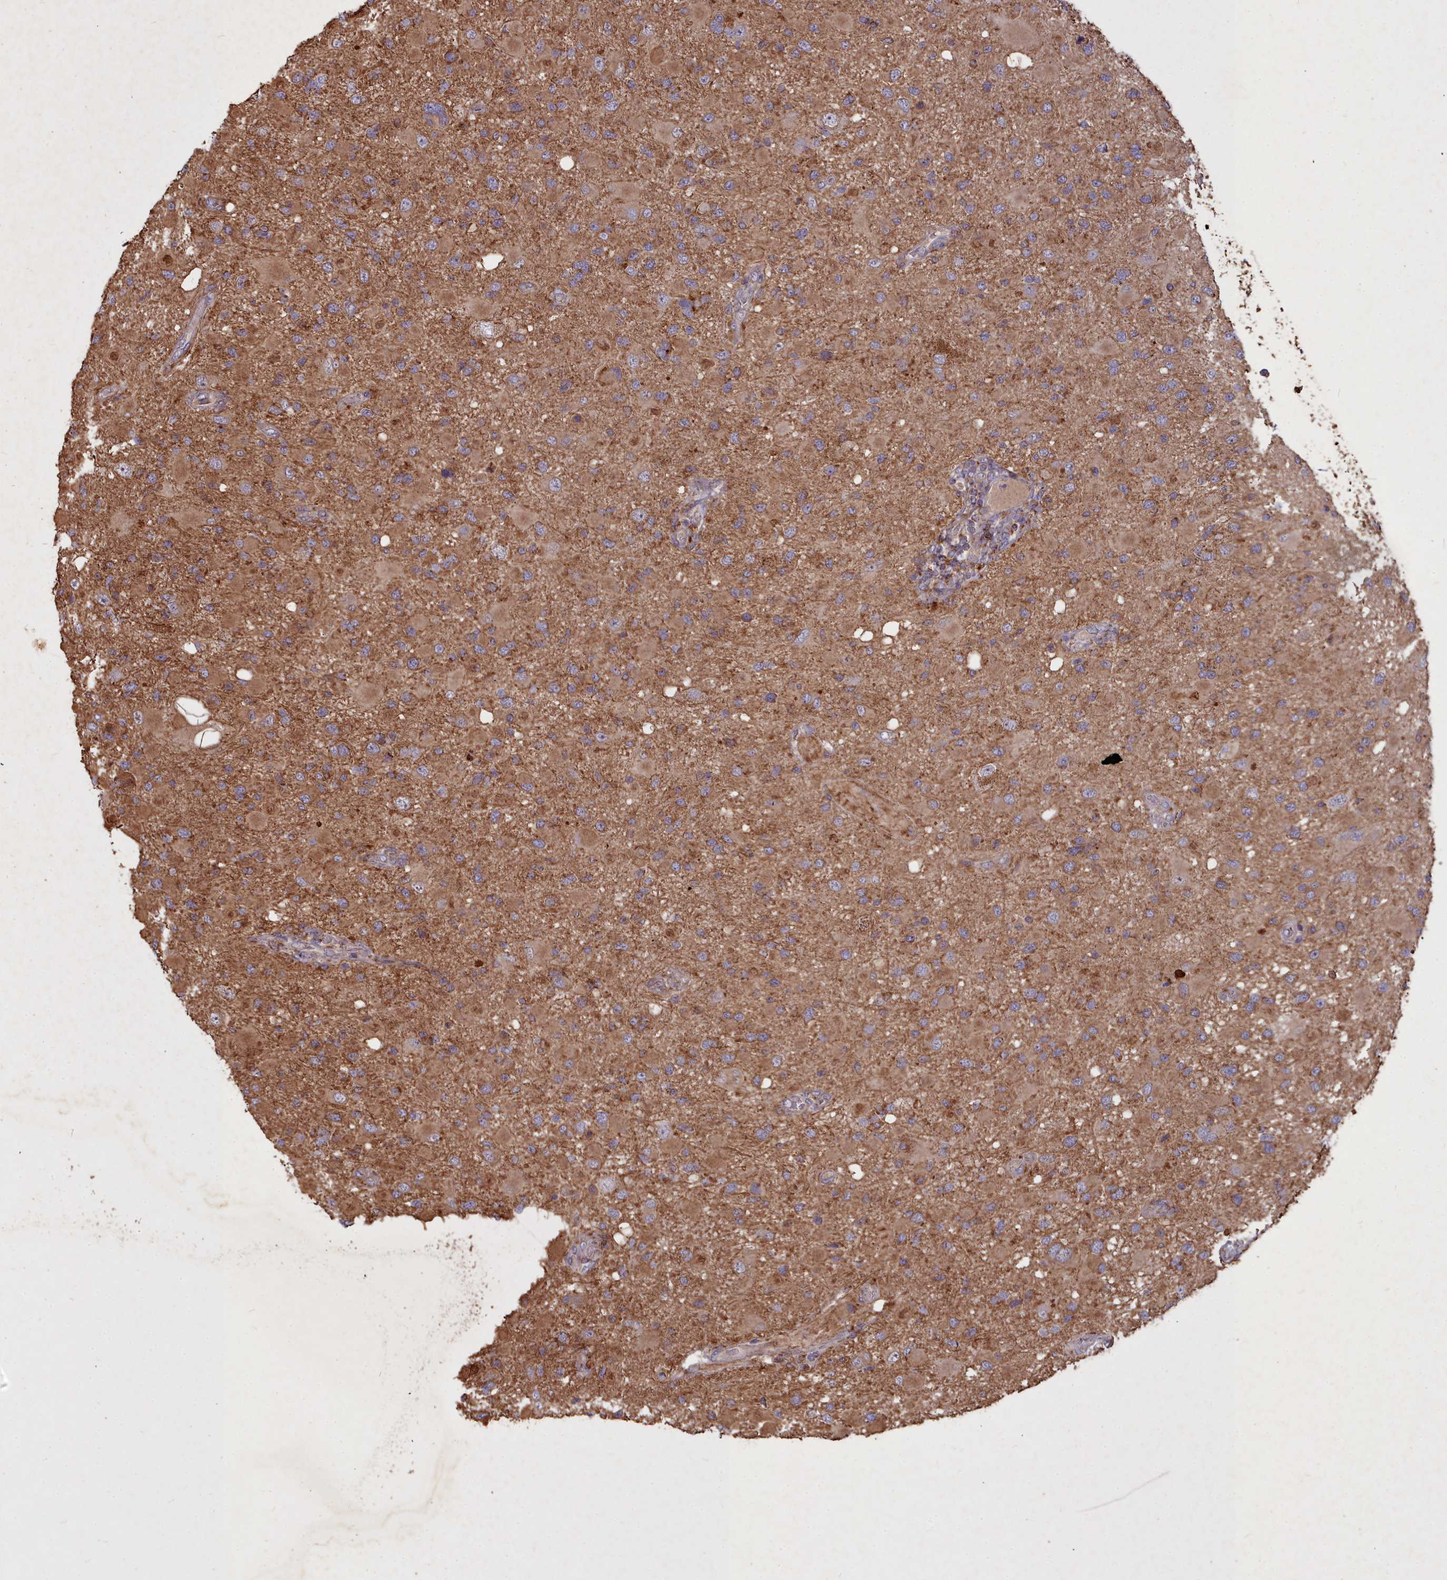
{"staining": {"intensity": "moderate", "quantity": ">75%", "location": "cytoplasmic/membranous"}, "tissue": "glioma", "cell_type": "Tumor cells", "image_type": "cancer", "snomed": [{"axis": "morphology", "description": "Glioma, malignant, High grade"}, {"axis": "topography", "description": "Brain"}], "caption": "An image showing moderate cytoplasmic/membranous staining in about >75% of tumor cells in malignant glioma (high-grade), as visualized by brown immunohistochemical staining.", "gene": "COX11", "patient": {"sex": "male", "age": 53}}